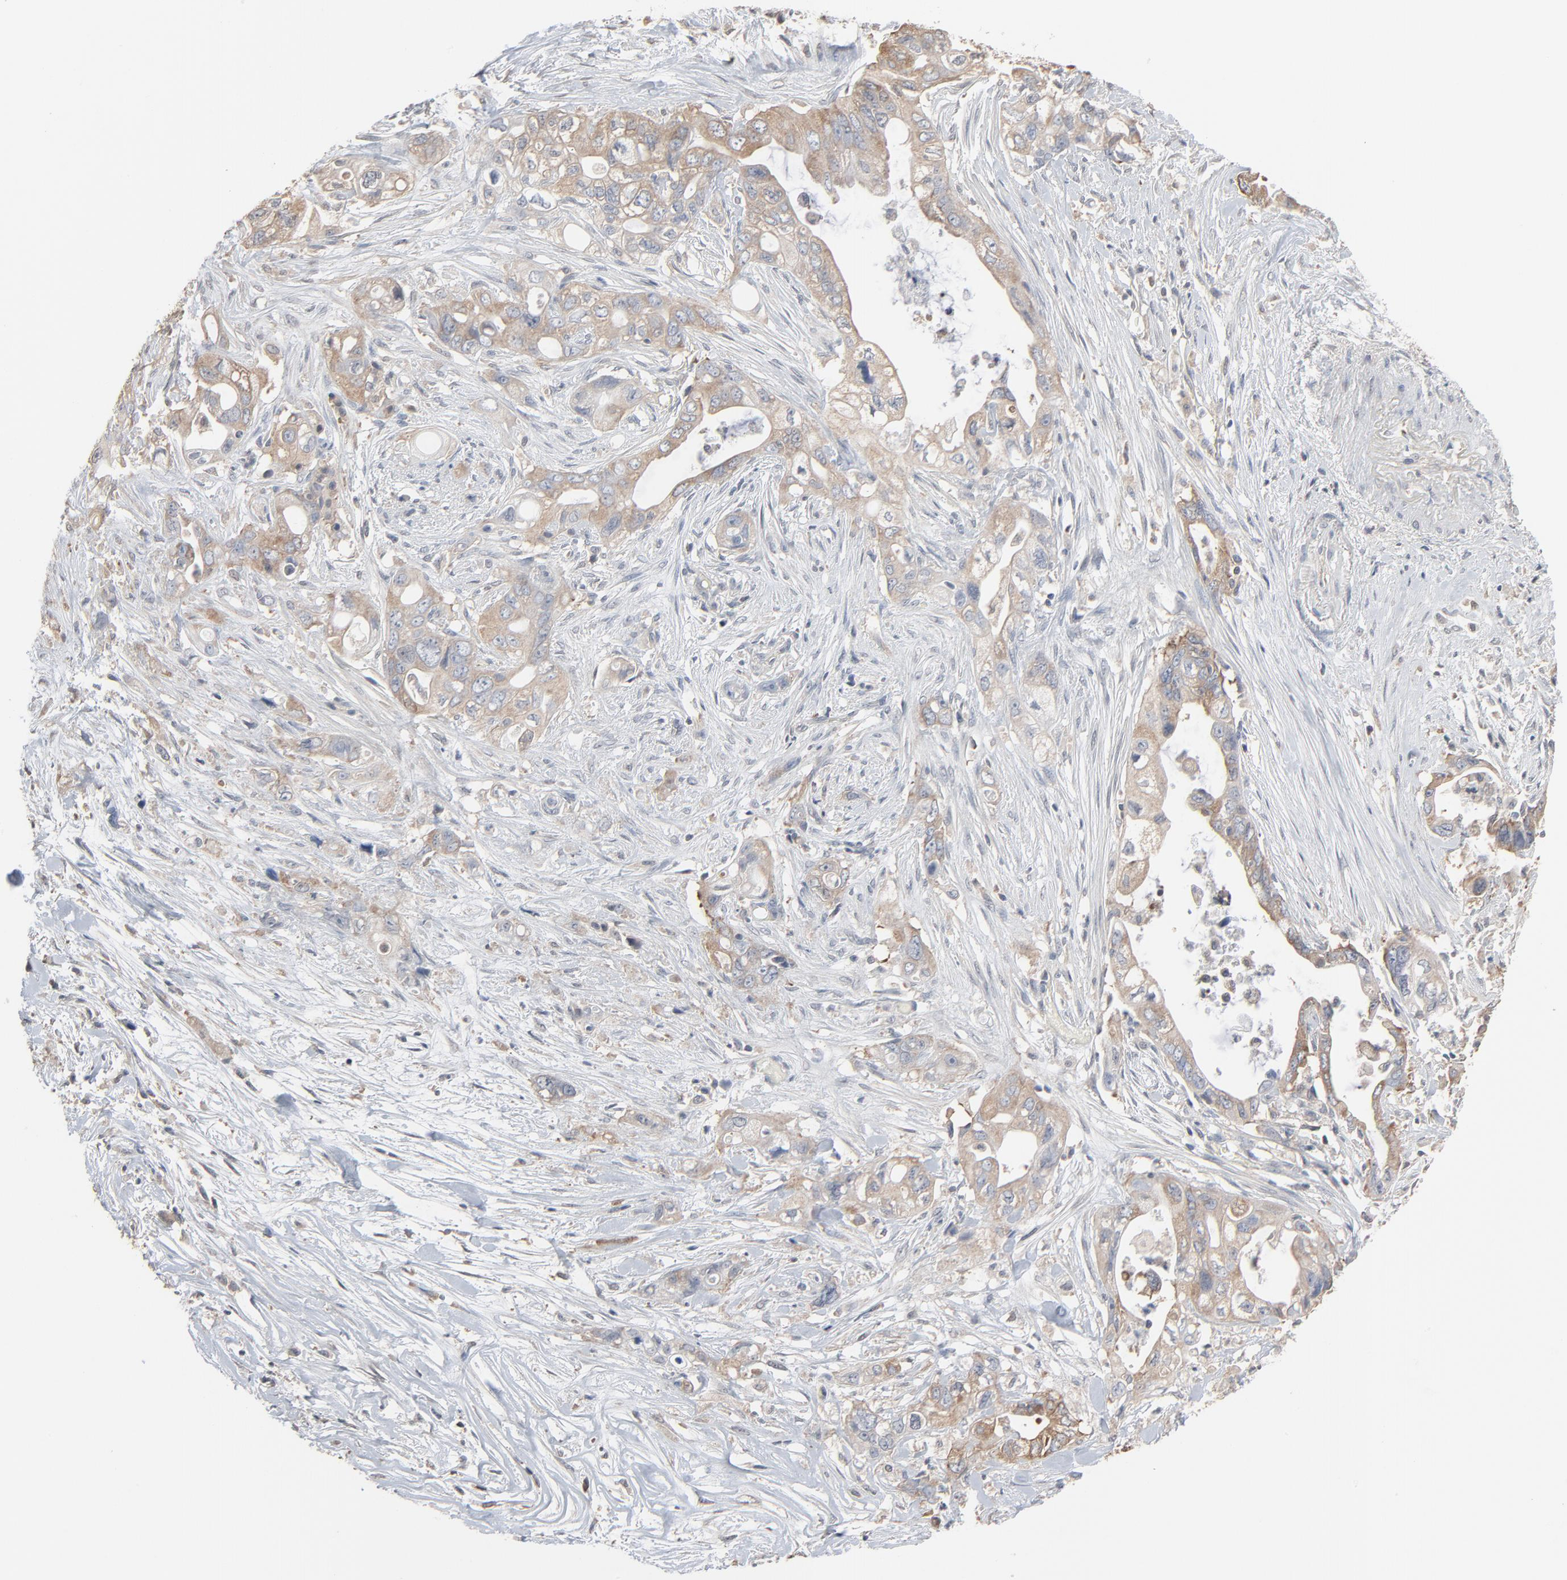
{"staining": {"intensity": "weak", "quantity": ">75%", "location": "cytoplasmic/membranous"}, "tissue": "pancreatic cancer", "cell_type": "Tumor cells", "image_type": "cancer", "snomed": [{"axis": "morphology", "description": "Normal tissue, NOS"}, {"axis": "topography", "description": "Pancreas"}], "caption": "This is a photomicrograph of immunohistochemistry (IHC) staining of pancreatic cancer, which shows weak staining in the cytoplasmic/membranous of tumor cells.", "gene": "CCT5", "patient": {"sex": "male", "age": 42}}